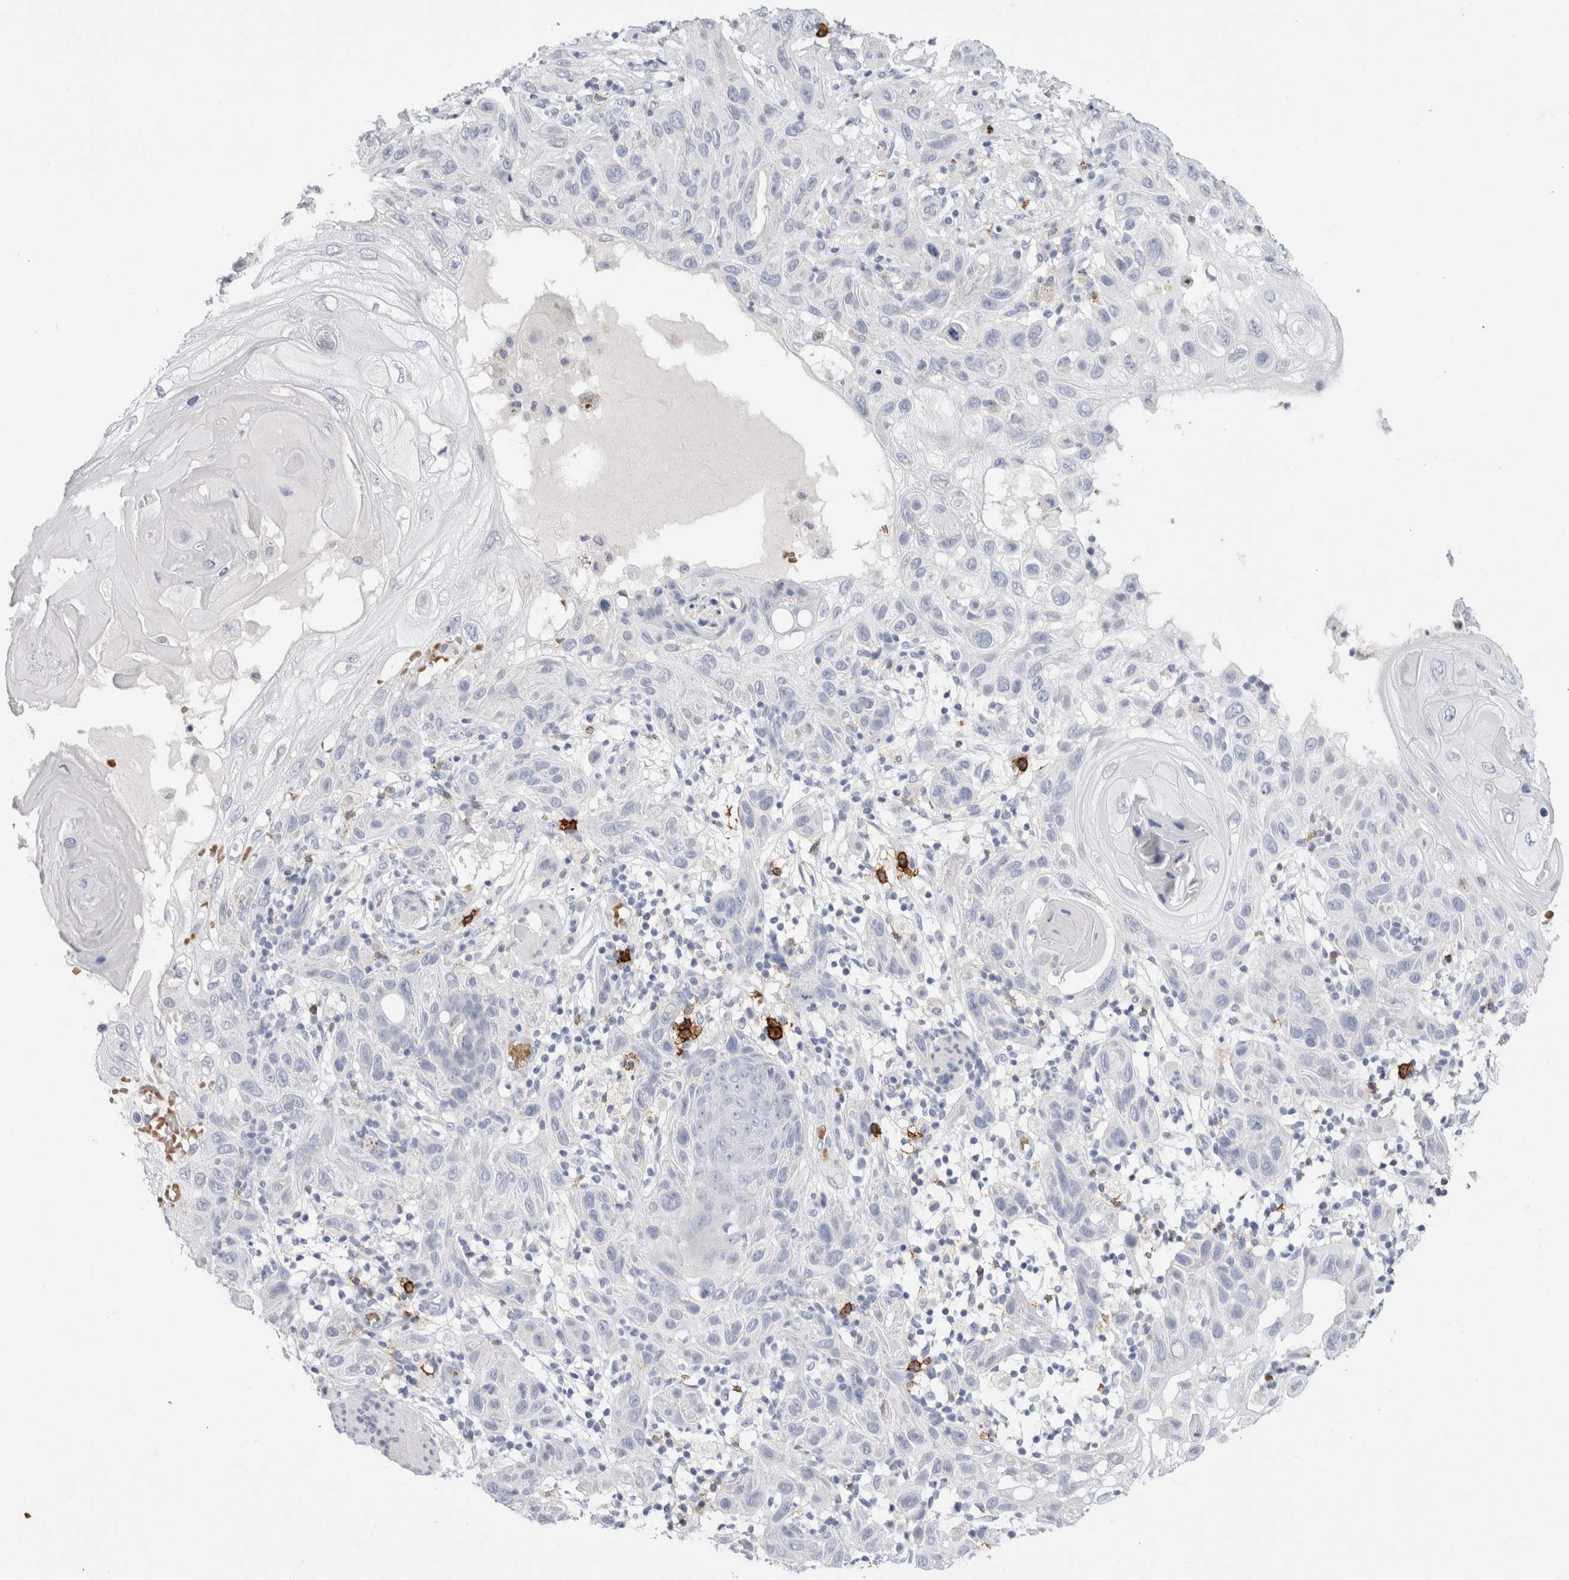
{"staining": {"intensity": "negative", "quantity": "none", "location": "none"}, "tissue": "skin cancer", "cell_type": "Tumor cells", "image_type": "cancer", "snomed": [{"axis": "morphology", "description": "Squamous cell carcinoma, NOS"}, {"axis": "topography", "description": "Skin"}], "caption": "DAB immunohistochemical staining of skin cancer demonstrates no significant staining in tumor cells.", "gene": "CD38", "patient": {"sex": "female", "age": 96}}